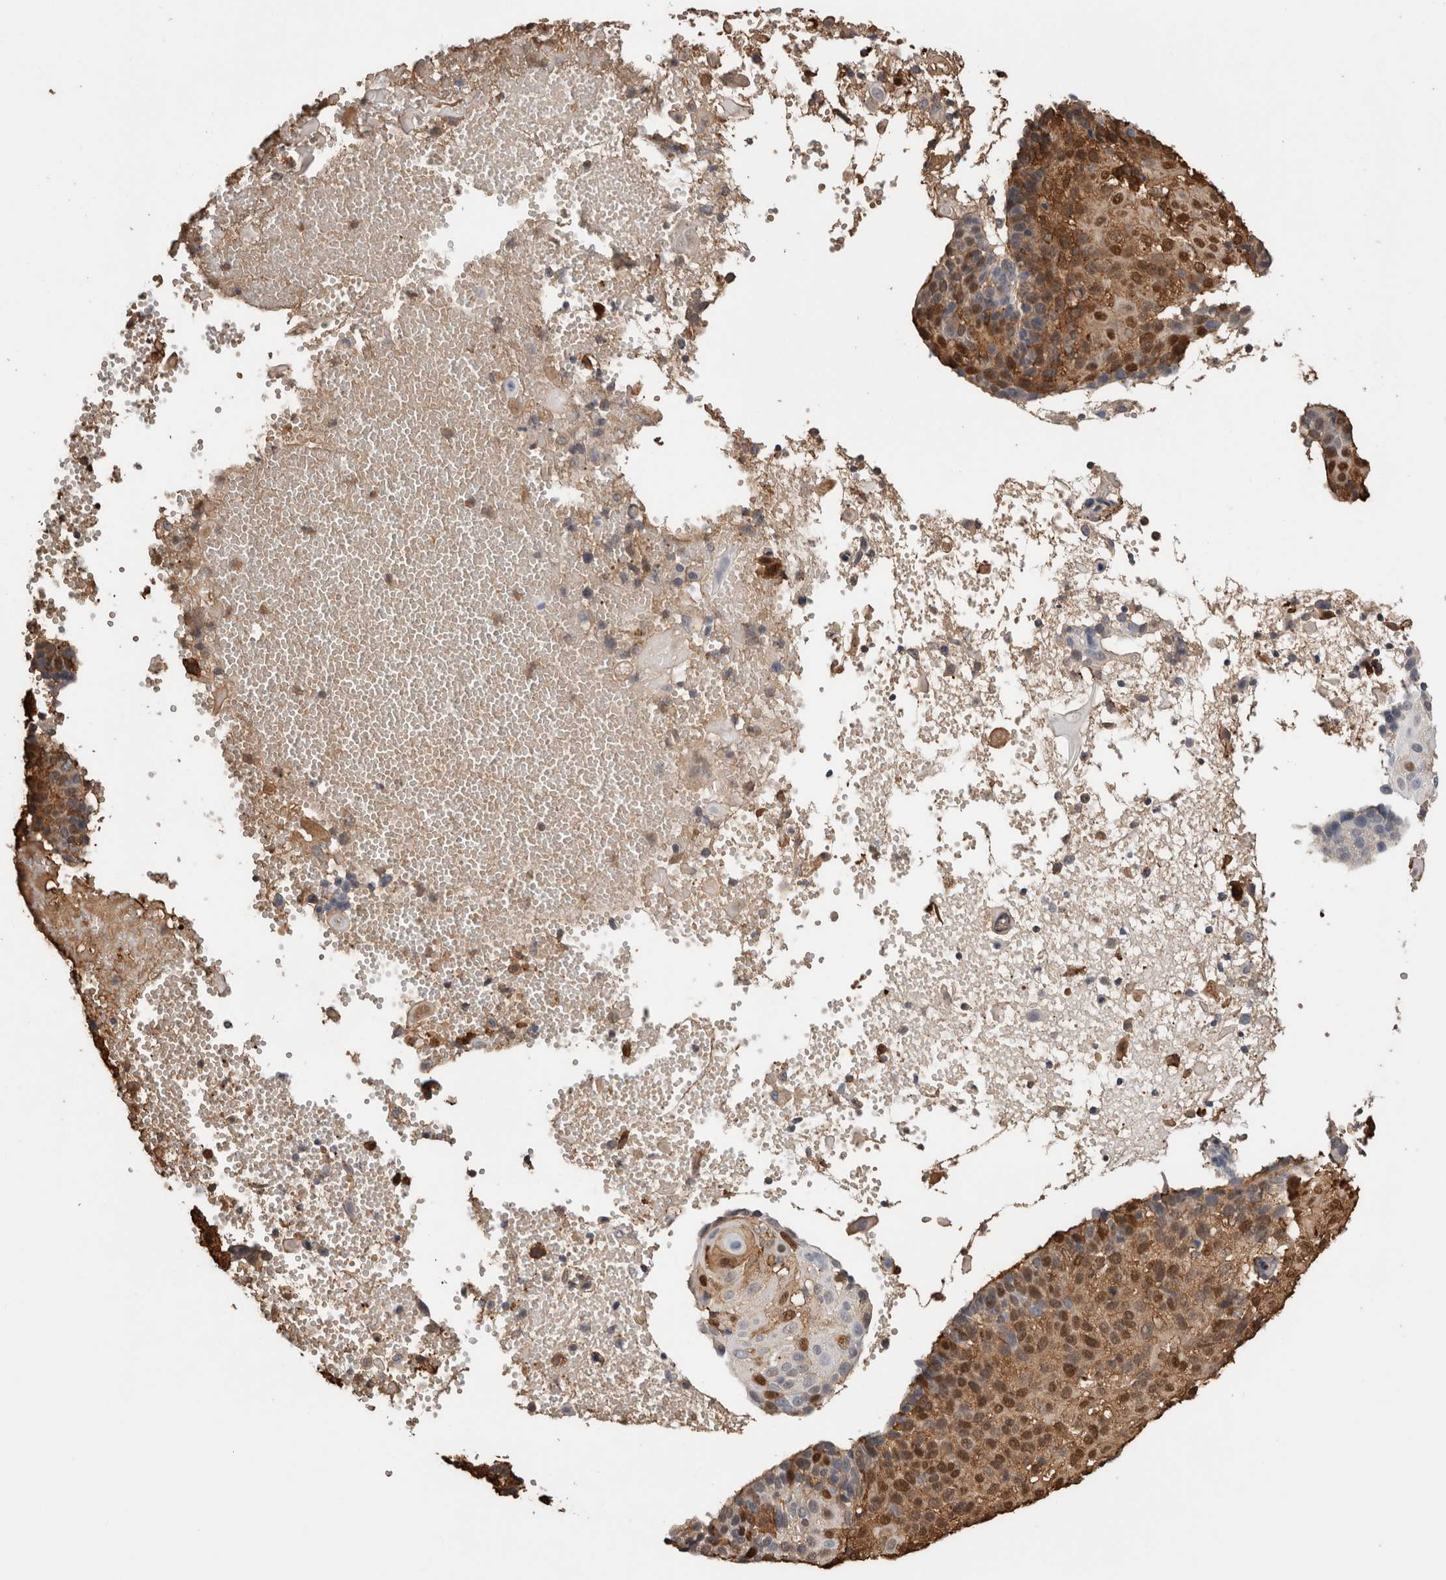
{"staining": {"intensity": "moderate", "quantity": "25%-75%", "location": "cytoplasmic/membranous,nuclear"}, "tissue": "cervical cancer", "cell_type": "Tumor cells", "image_type": "cancer", "snomed": [{"axis": "morphology", "description": "Squamous cell carcinoma, NOS"}, {"axis": "topography", "description": "Cervix"}], "caption": "Protein expression analysis of human squamous cell carcinoma (cervical) reveals moderate cytoplasmic/membranous and nuclear expression in about 25%-75% of tumor cells.", "gene": "FABP4", "patient": {"sex": "female", "age": 74}}